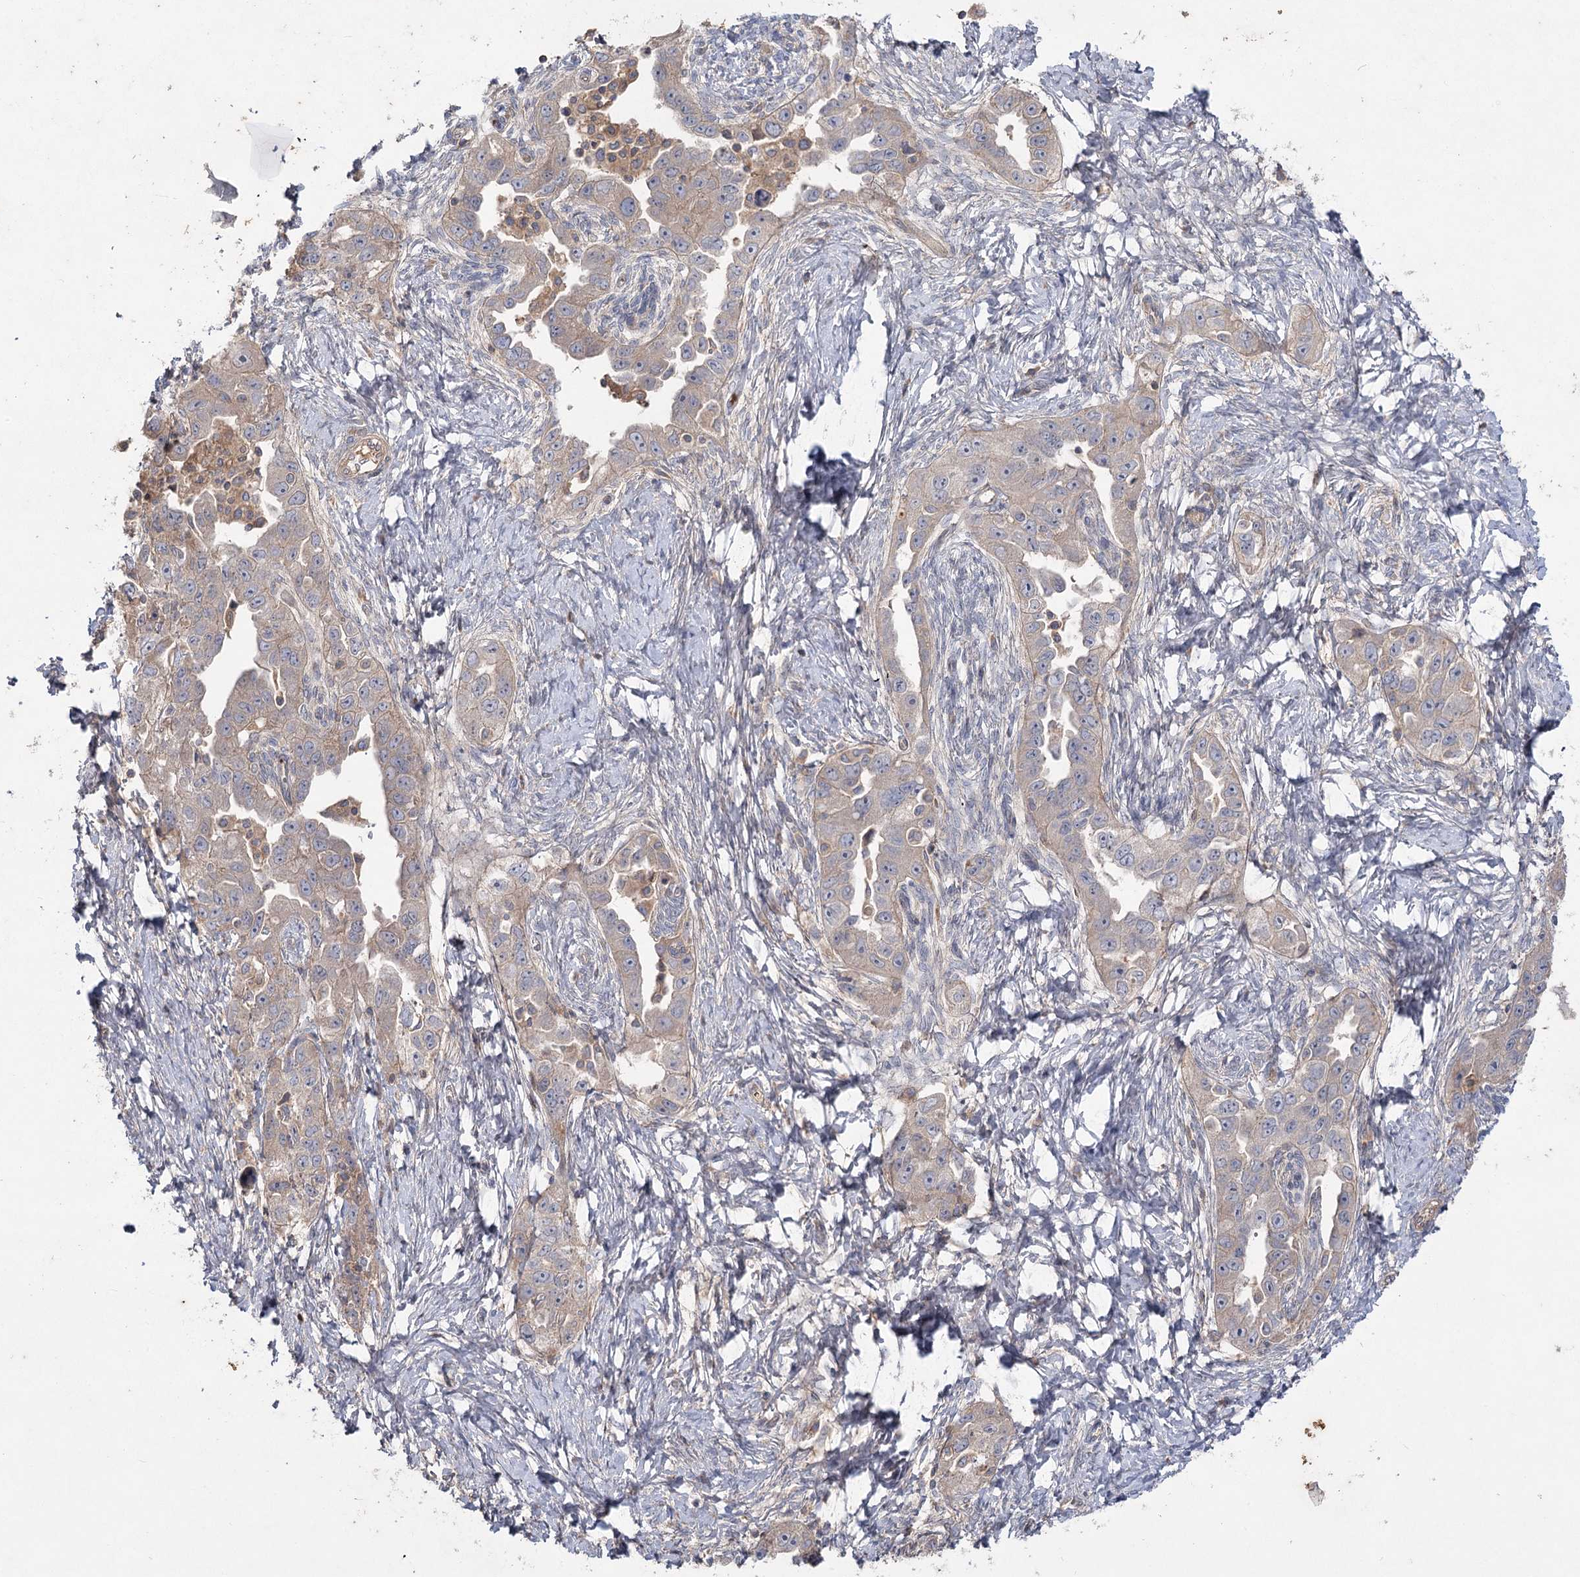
{"staining": {"intensity": "moderate", "quantity": ">75%", "location": "cytoplasmic/membranous"}, "tissue": "ovarian cancer", "cell_type": "Tumor cells", "image_type": "cancer", "snomed": [{"axis": "morphology", "description": "Carcinoma, NOS"}, {"axis": "morphology", "description": "Cystadenocarcinoma, serous, NOS"}, {"axis": "topography", "description": "Ovary"}], "caption": "This is an image of immunohistochemistry staining of ovarian cancer (serous cystadenocarcinoma), which shows moderate expression in the cytoplasmic/membranous of tumor cells.", "gene": "KIAA0825", "patient": {"sex": "female", "age": 69}}